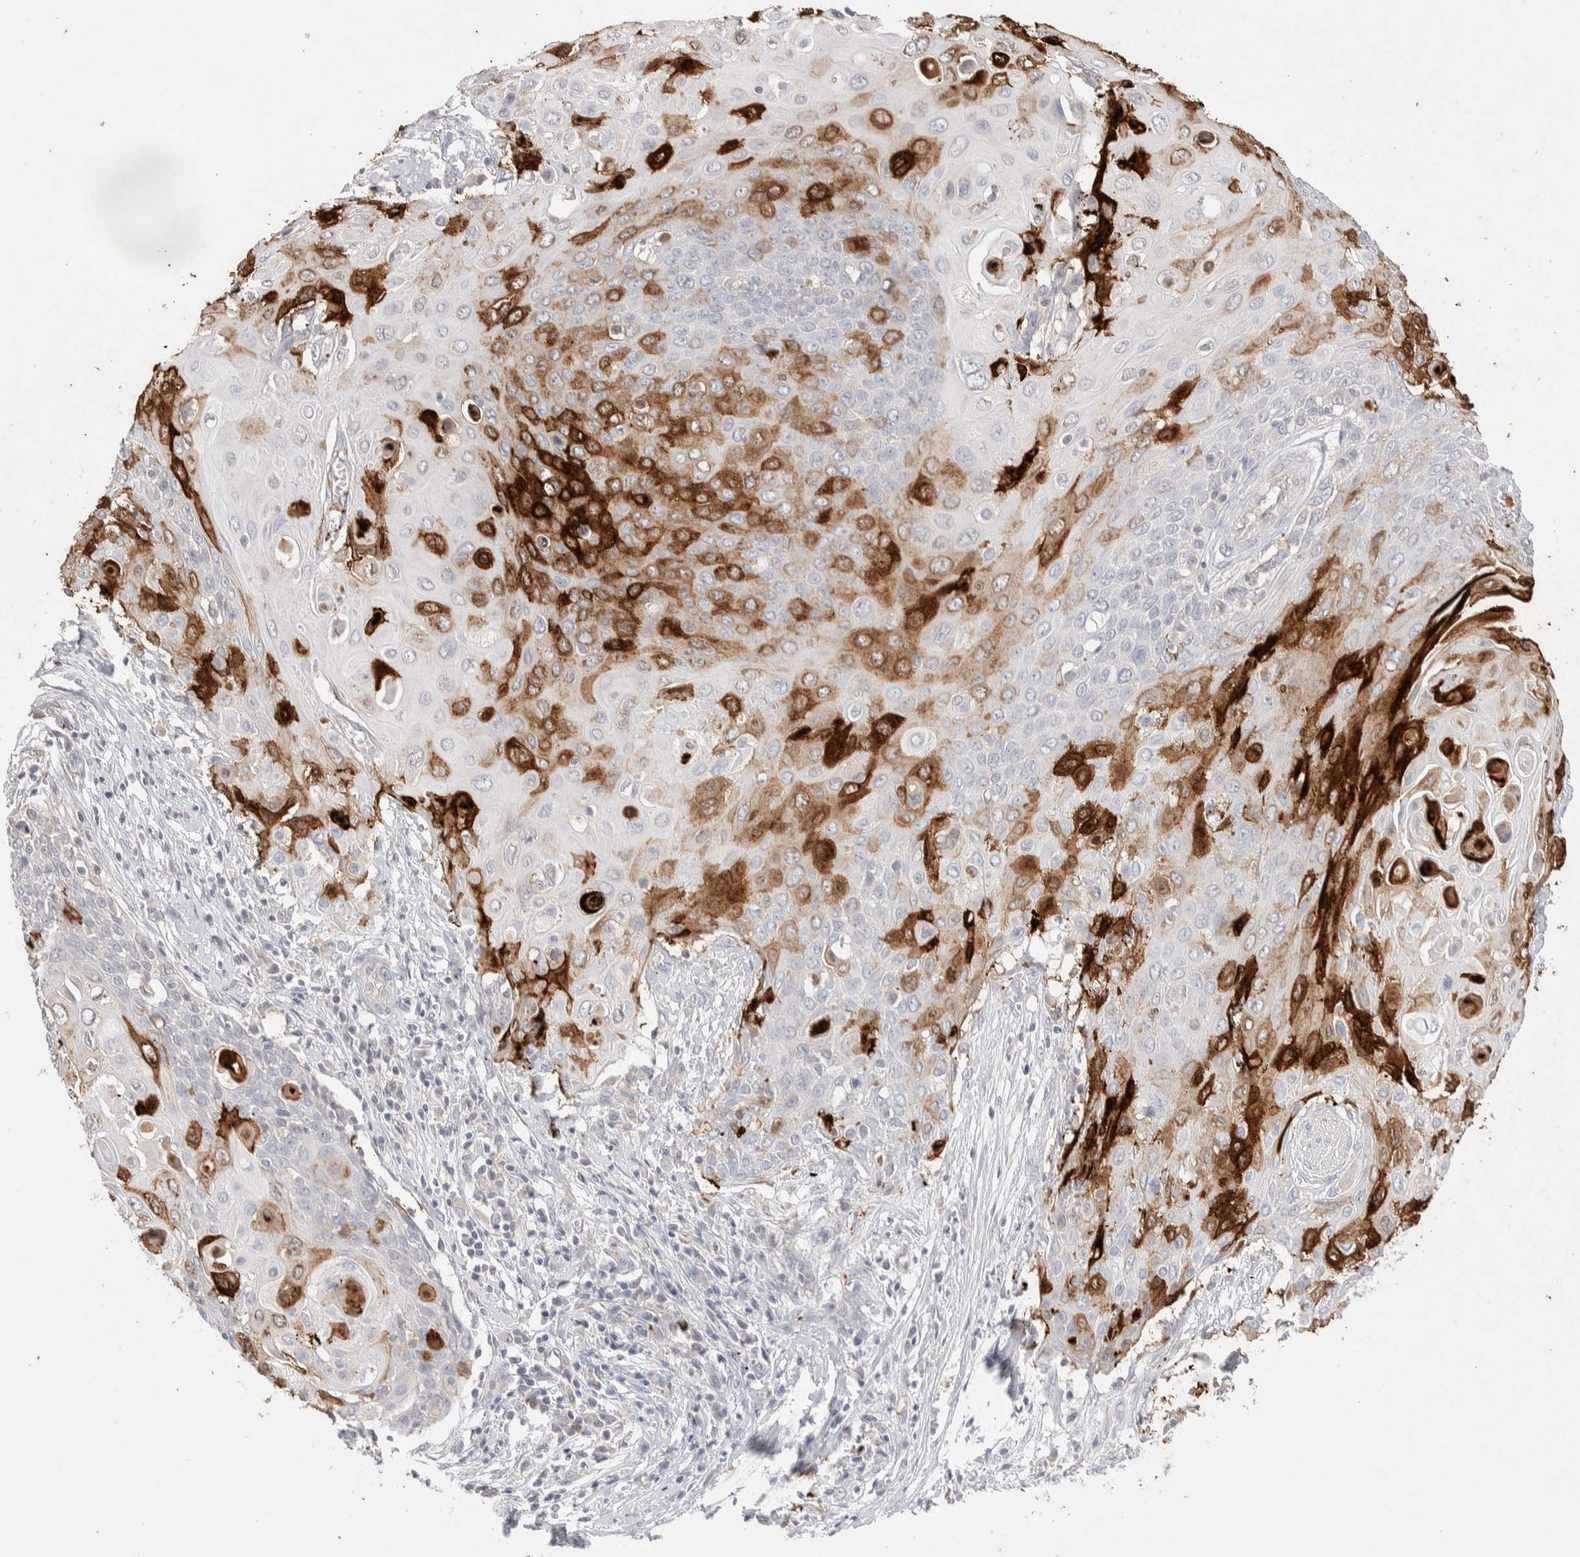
{"staining": {"intensity": "strong", "quantity": "<25%", "location": "cytoplasmic/membranous"}, "tissue": "cervical cancer", "cell_type": "Tumor cells", "image_type": "cancer", "snomed": [{"axis": "morphology", "description": "Squamous cell carcinoma, NOS"}, {"axis": "topography", "description": "Cervix"}], "caption": "This is a micrograph of IHC staining of cervical cancer (squamous cell carcinoma), which shows strong positivity in the cytoplasmic/membranous of tumor cells.", "gene": "FFAR2", "patient": {"sex": "female", "age": 39}}